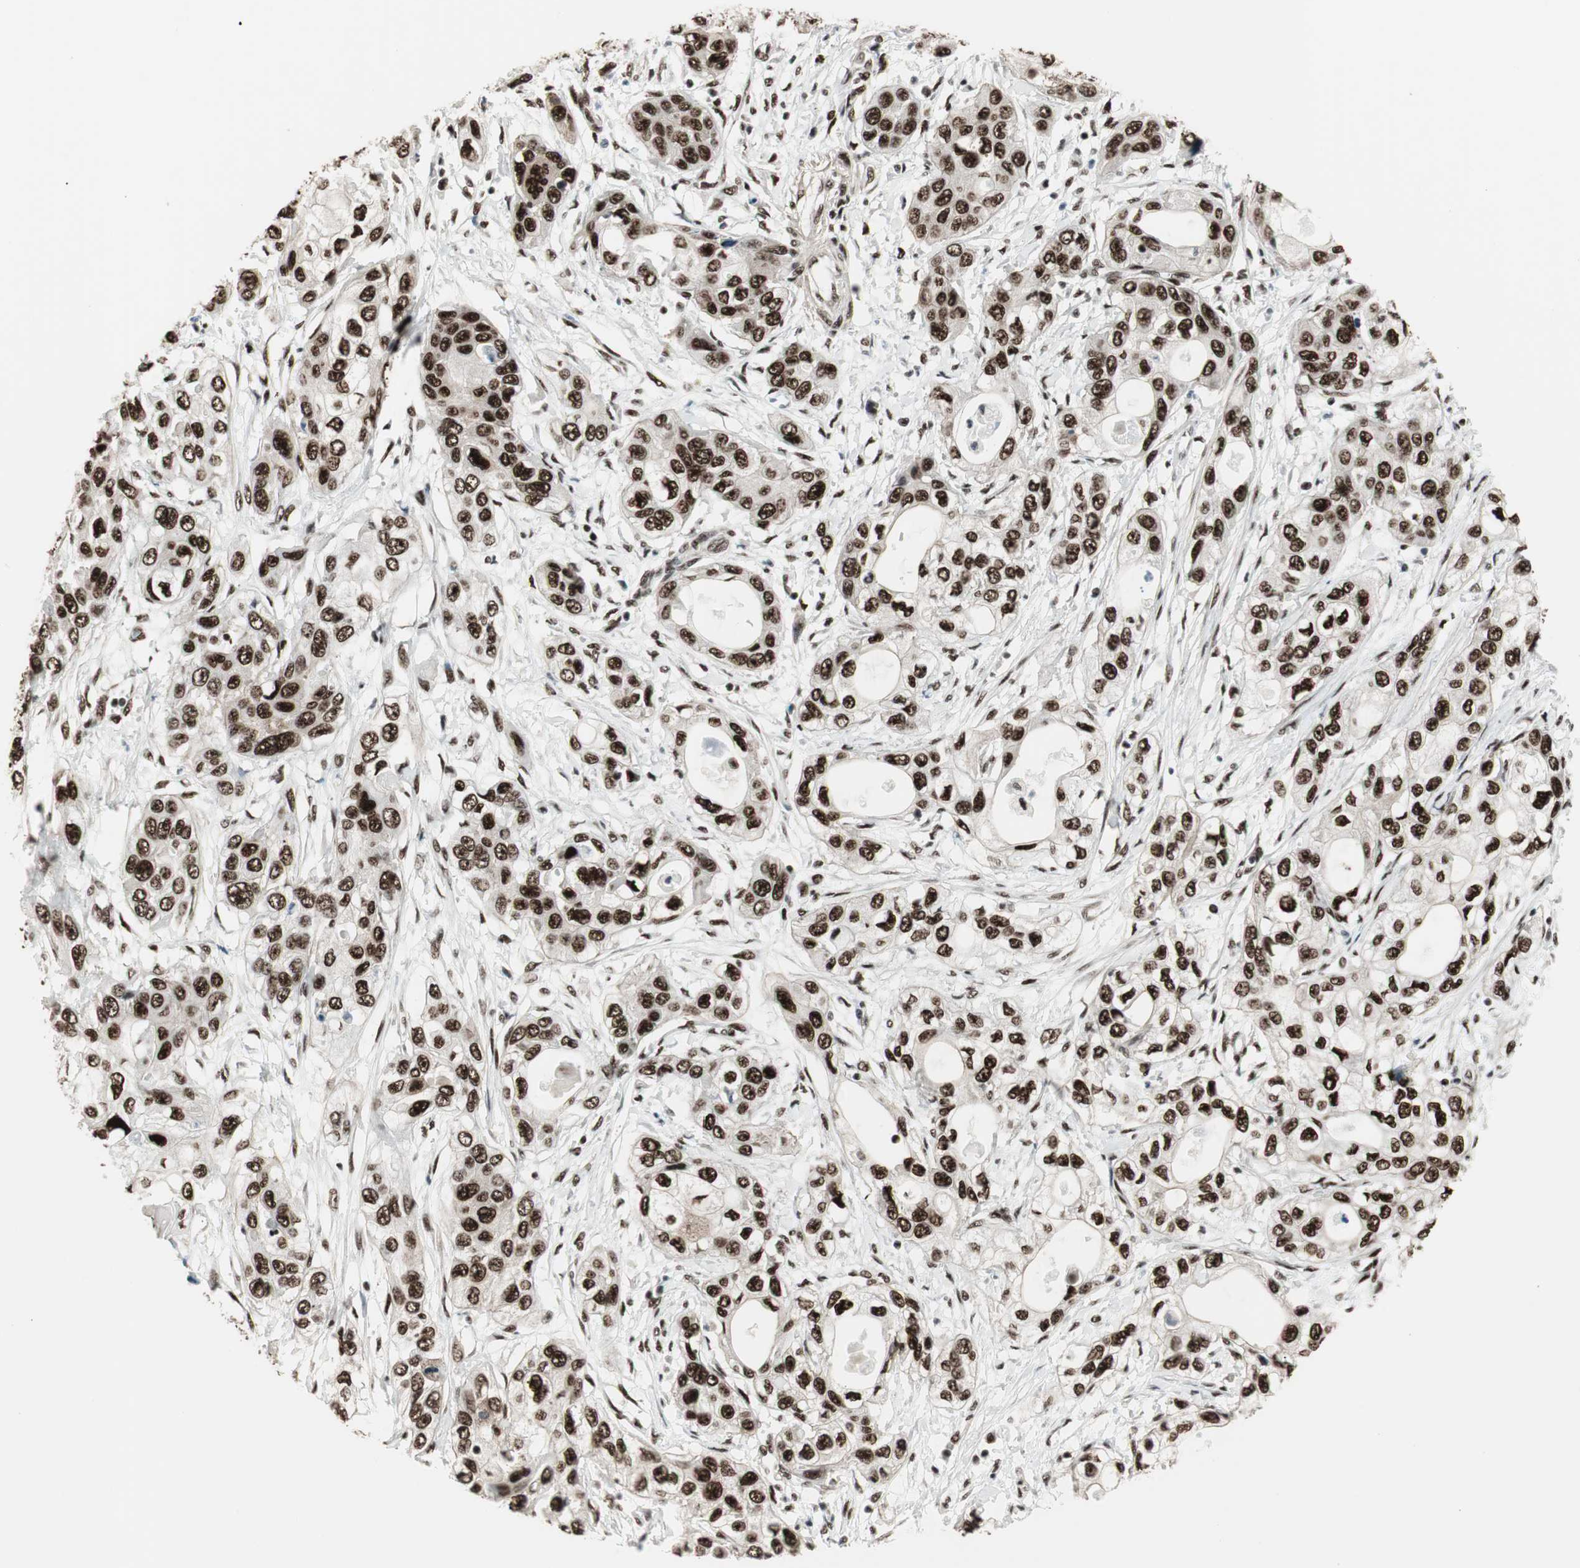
{"staining": {"intensity": "strong", "quantity": ">75%", "location": "nuclear"}, "tissue": "pancreatic cancer", "cell_type": "Tumor cells", "image_type": "cancer", "snomed": [{"axis": "morphology", "description": "Adenocarcinoma, NOS"}, {"axis": "topography", "description": "Pancreas"}], "caption": "Approximately >75% of tumor cells in human pancreatic cancer (adenocarcinoma) show strong nuclear protein staining as visualized by brown immunohistochemical staining.", "gene": "HEXIM1", "patient": {"sex": "female", "age": 70}}